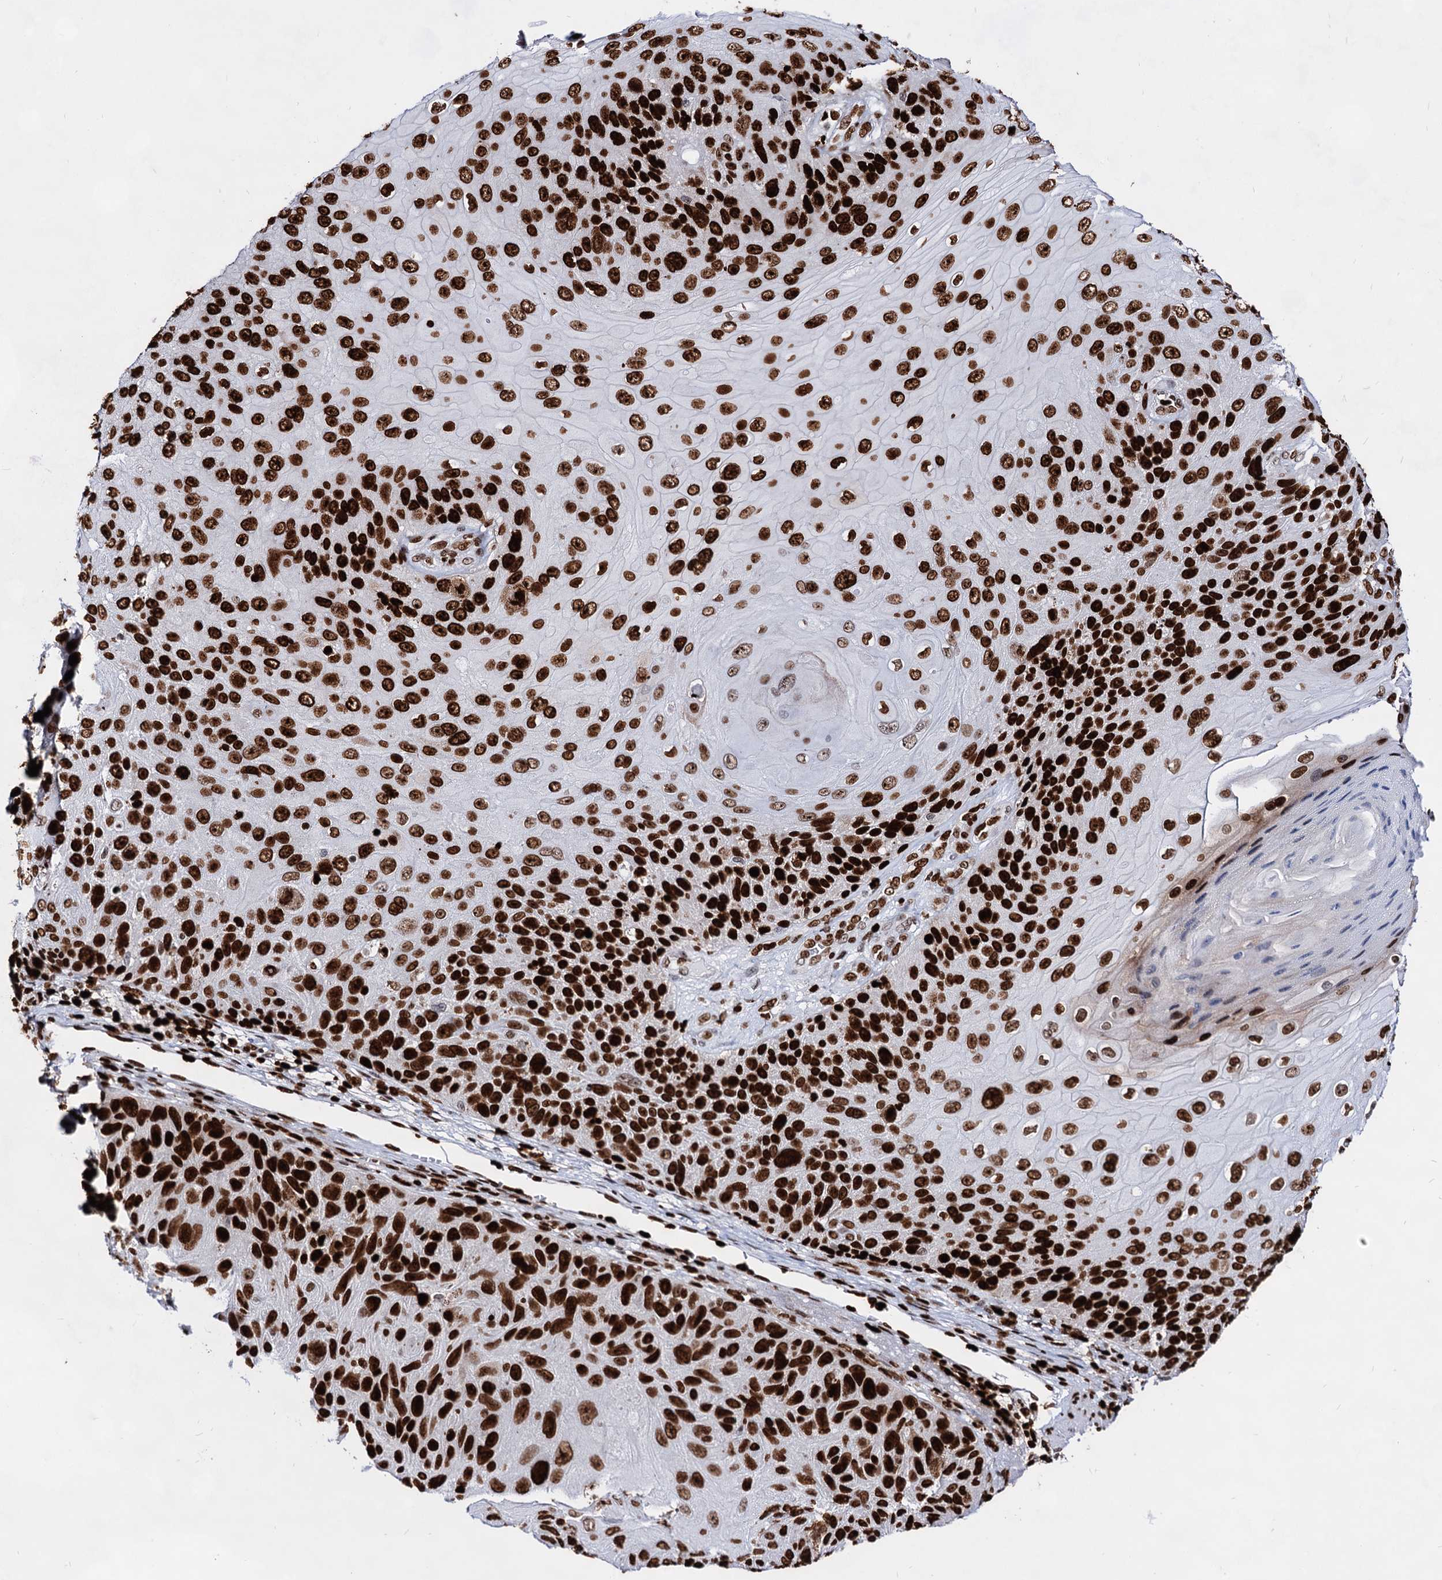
{"staining": {"intensity": "strong", "quantity": ">75%", "location": "nuclear"}, "tissue": "skin cancer", "cell_type": "Tumor cells", "image_type": "cancer", "snomed": [{"axis": "morphology", "description": "Squamous cell carcinoma, NOS"}, {"axis": "topography", "description": "Skin"}], "caption": "Protein analysis of squamous cell carcinoma (skin) tissue demonstrates strong nuclear positivity in approximately >75% of tumor cells.", "gene": "HMGB2", "patient": {"sex": "female", "age": 88}}